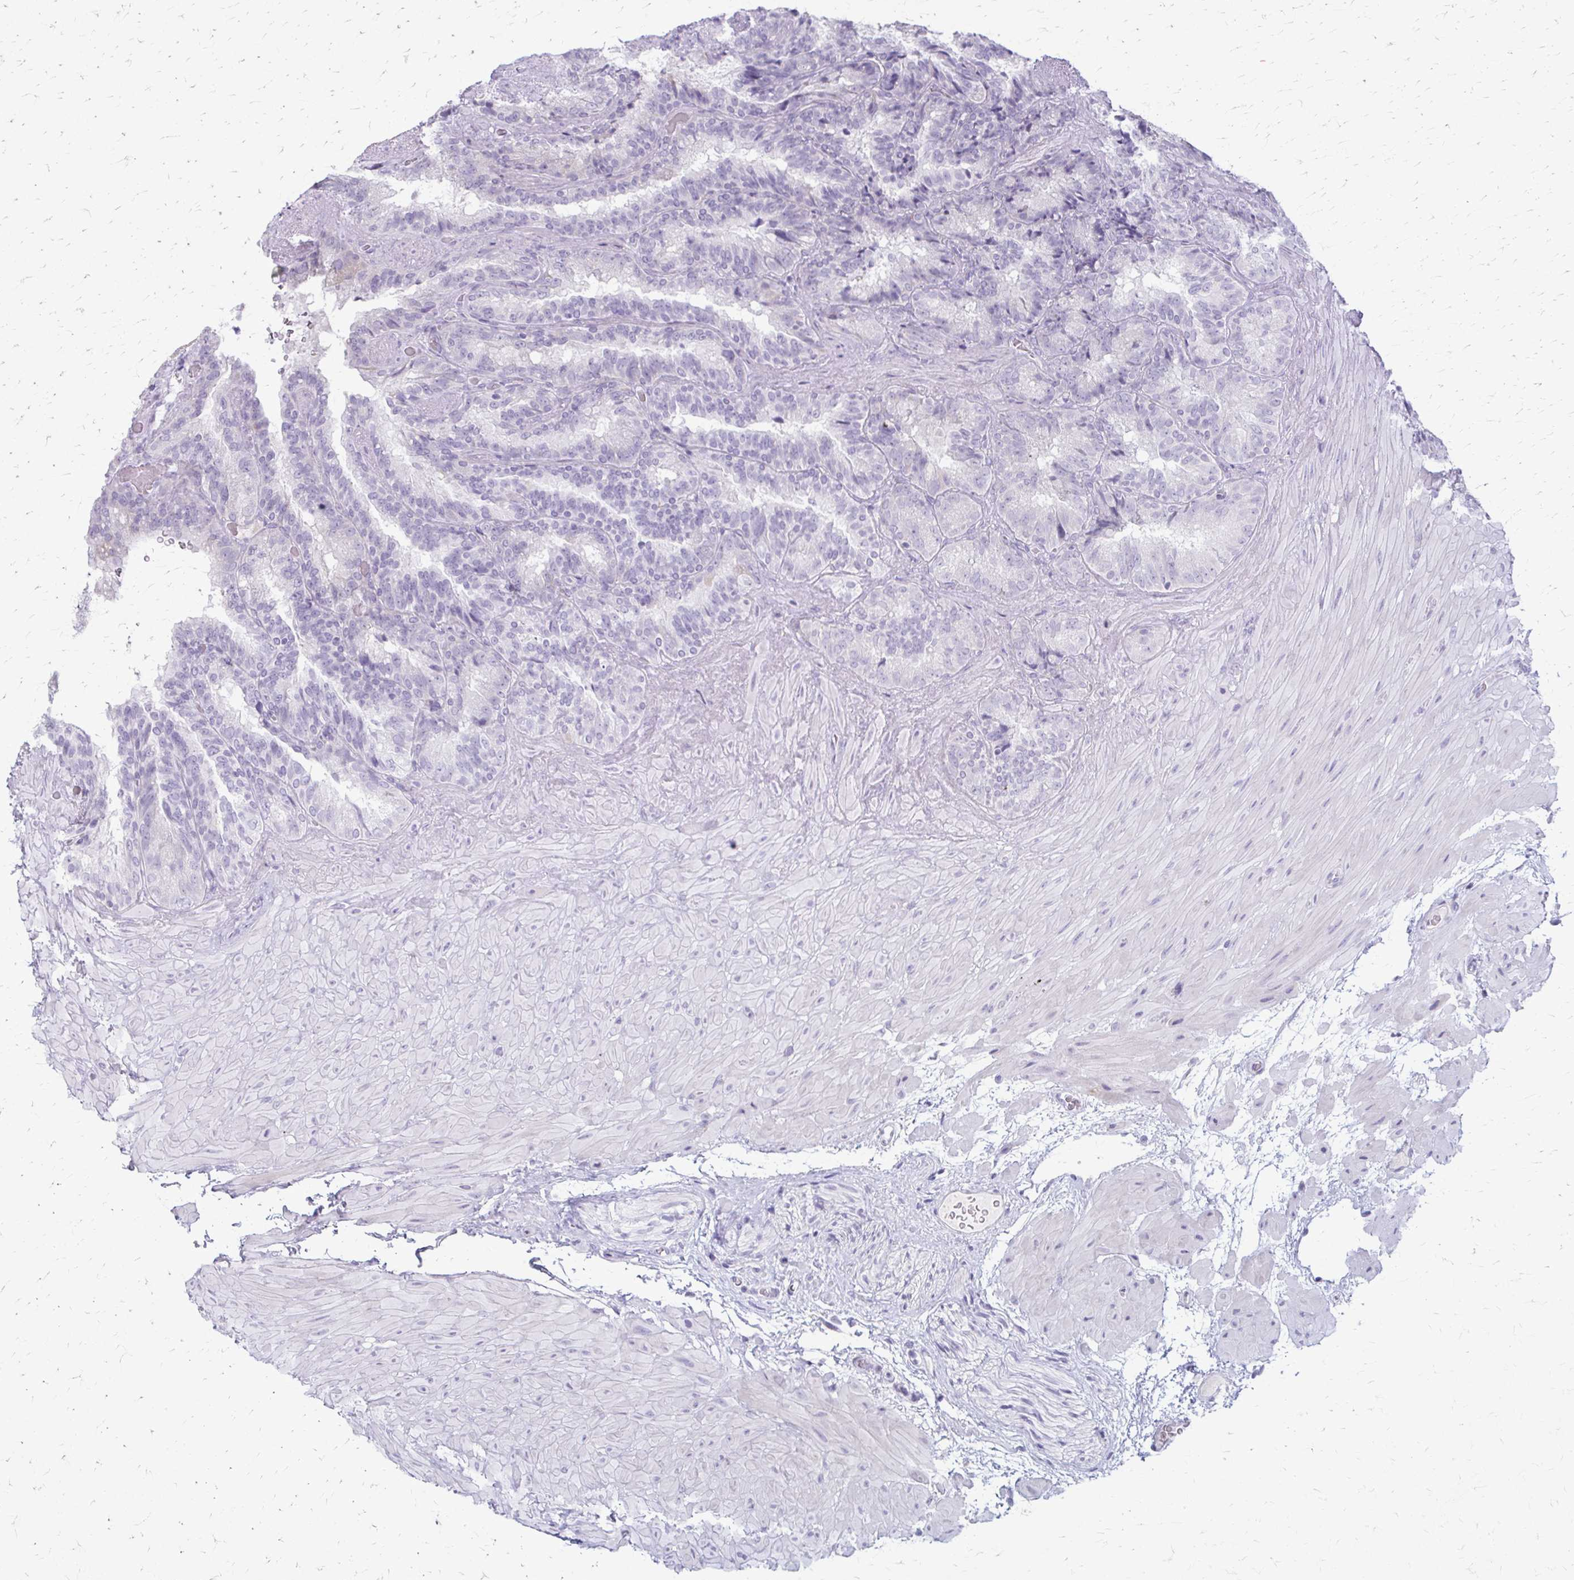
{"staining": {"intensity": "negative", "quantity": "none", "location": "none"}, "tissue": "seminal vesicle", "cell_type": "Glandular cells", "image_type": "normal", "snomed": [{"axis": "morphology", "description": "Normal tissue, NOS"}, {"axis": "topography", "description": "Seminal veicle"}], "caption": "Immunohistochemistry (IHC) of benign human seminal vesicle demonstrates no positivity in glandular cells.", "gene": "LDLRAP1", "patient": {"sex": "male", "age": 60}}